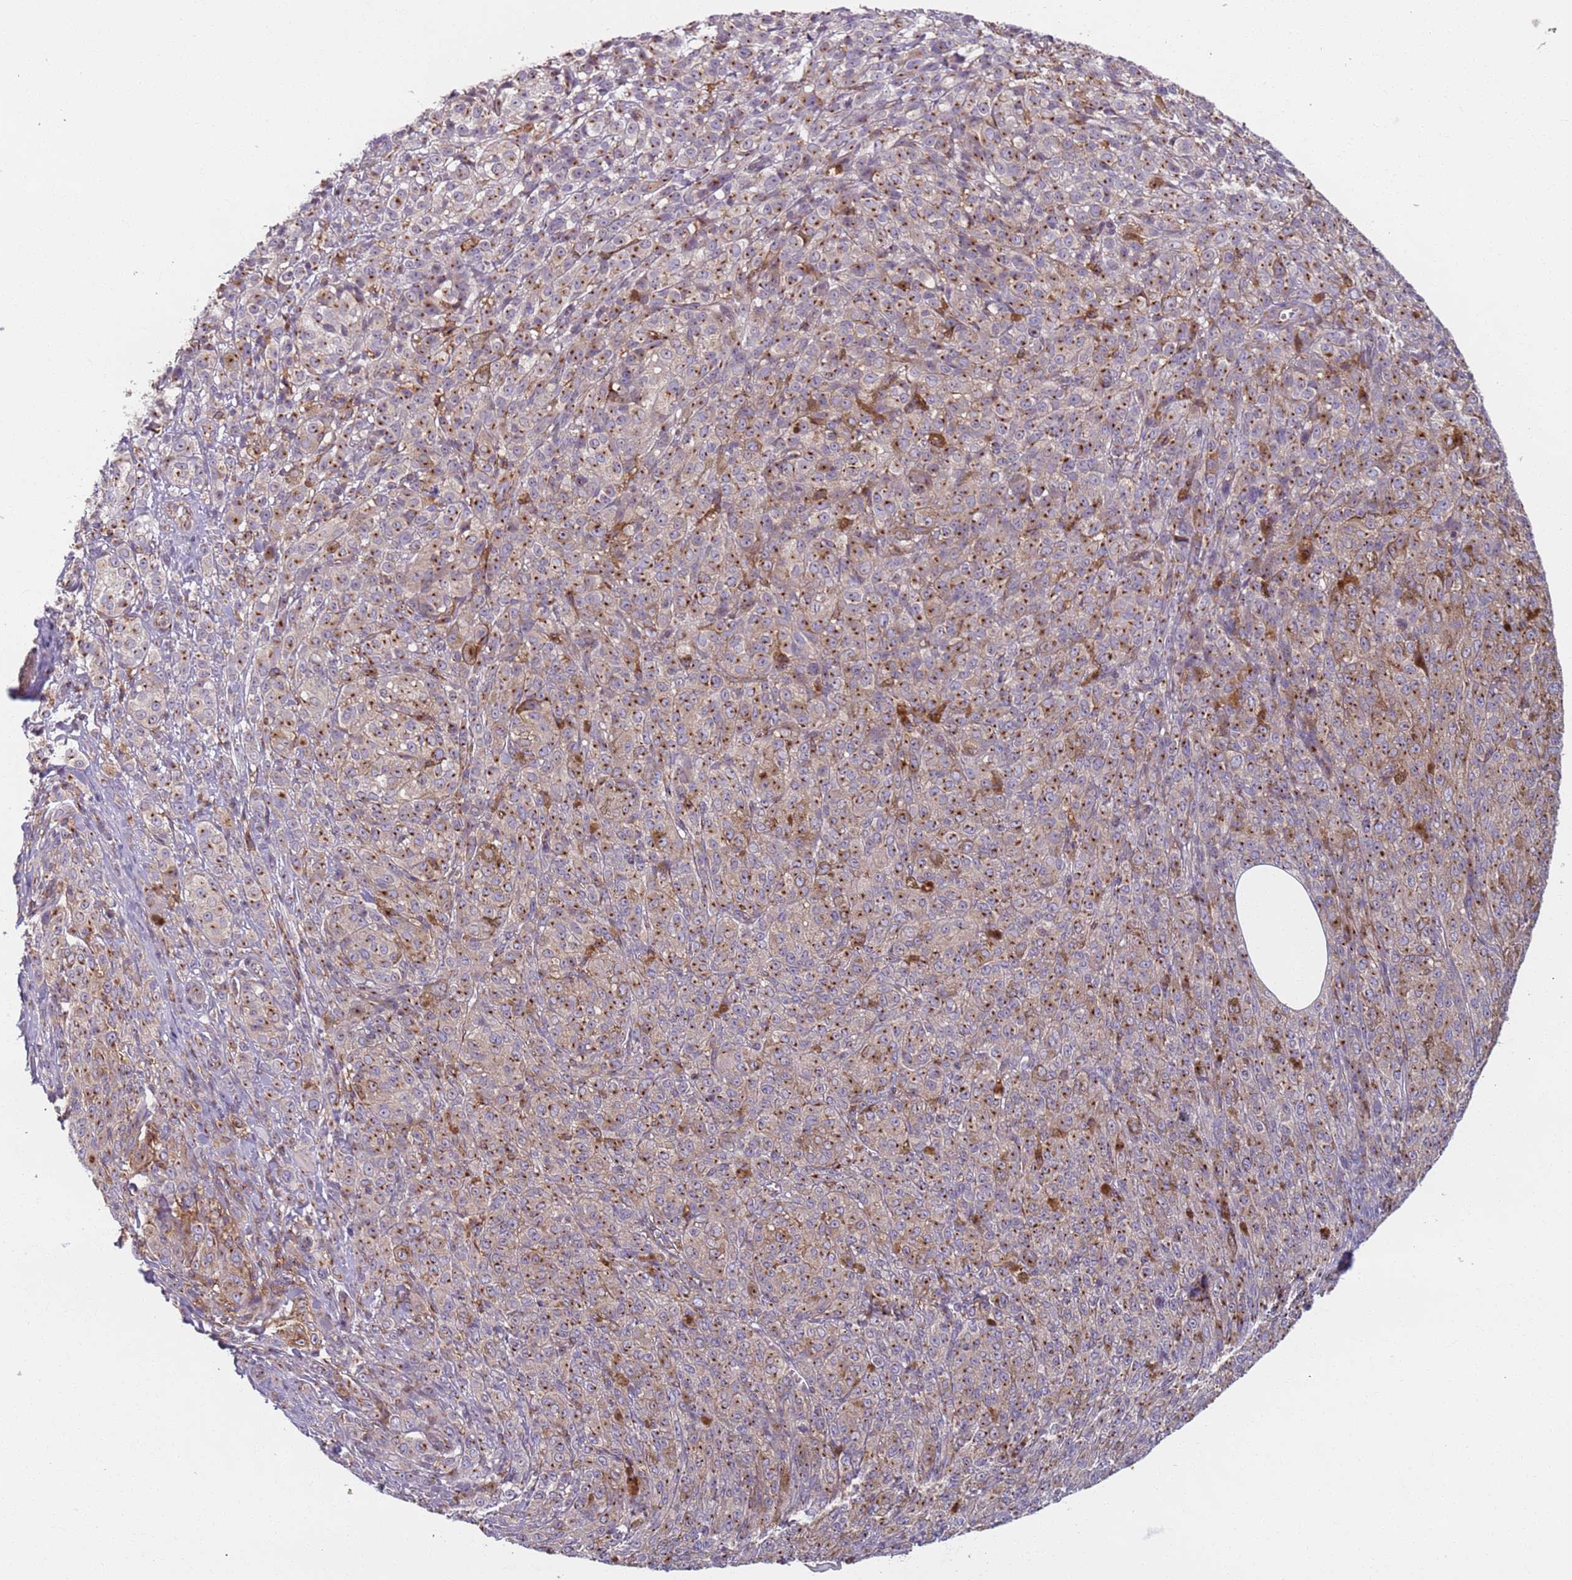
{"staining": {"intensity": "moderate", "quantity": ">75%", "location": "cytoplasmic/membranous"}, "tissue": "melanoma", "cell_type": "Tumor cells", "image_type": "cancer", "snomed": [{"axis": "morphology", "description": "Malignant melanoma, NOS"}, {"axis": "topography", "description": "Skin"}], "caption": "DAB immunohistochemical staining of human melanoma exhibits moderate cytoplasmic/membranous protein expression in about >75% of tumor cells. (Stains: DAB in brown, nuclei in blue, Microscopy: brightfield microscopy at high magnification).", "gene": "AKTIP", "patient": {"sex": "female", "age": 52}}